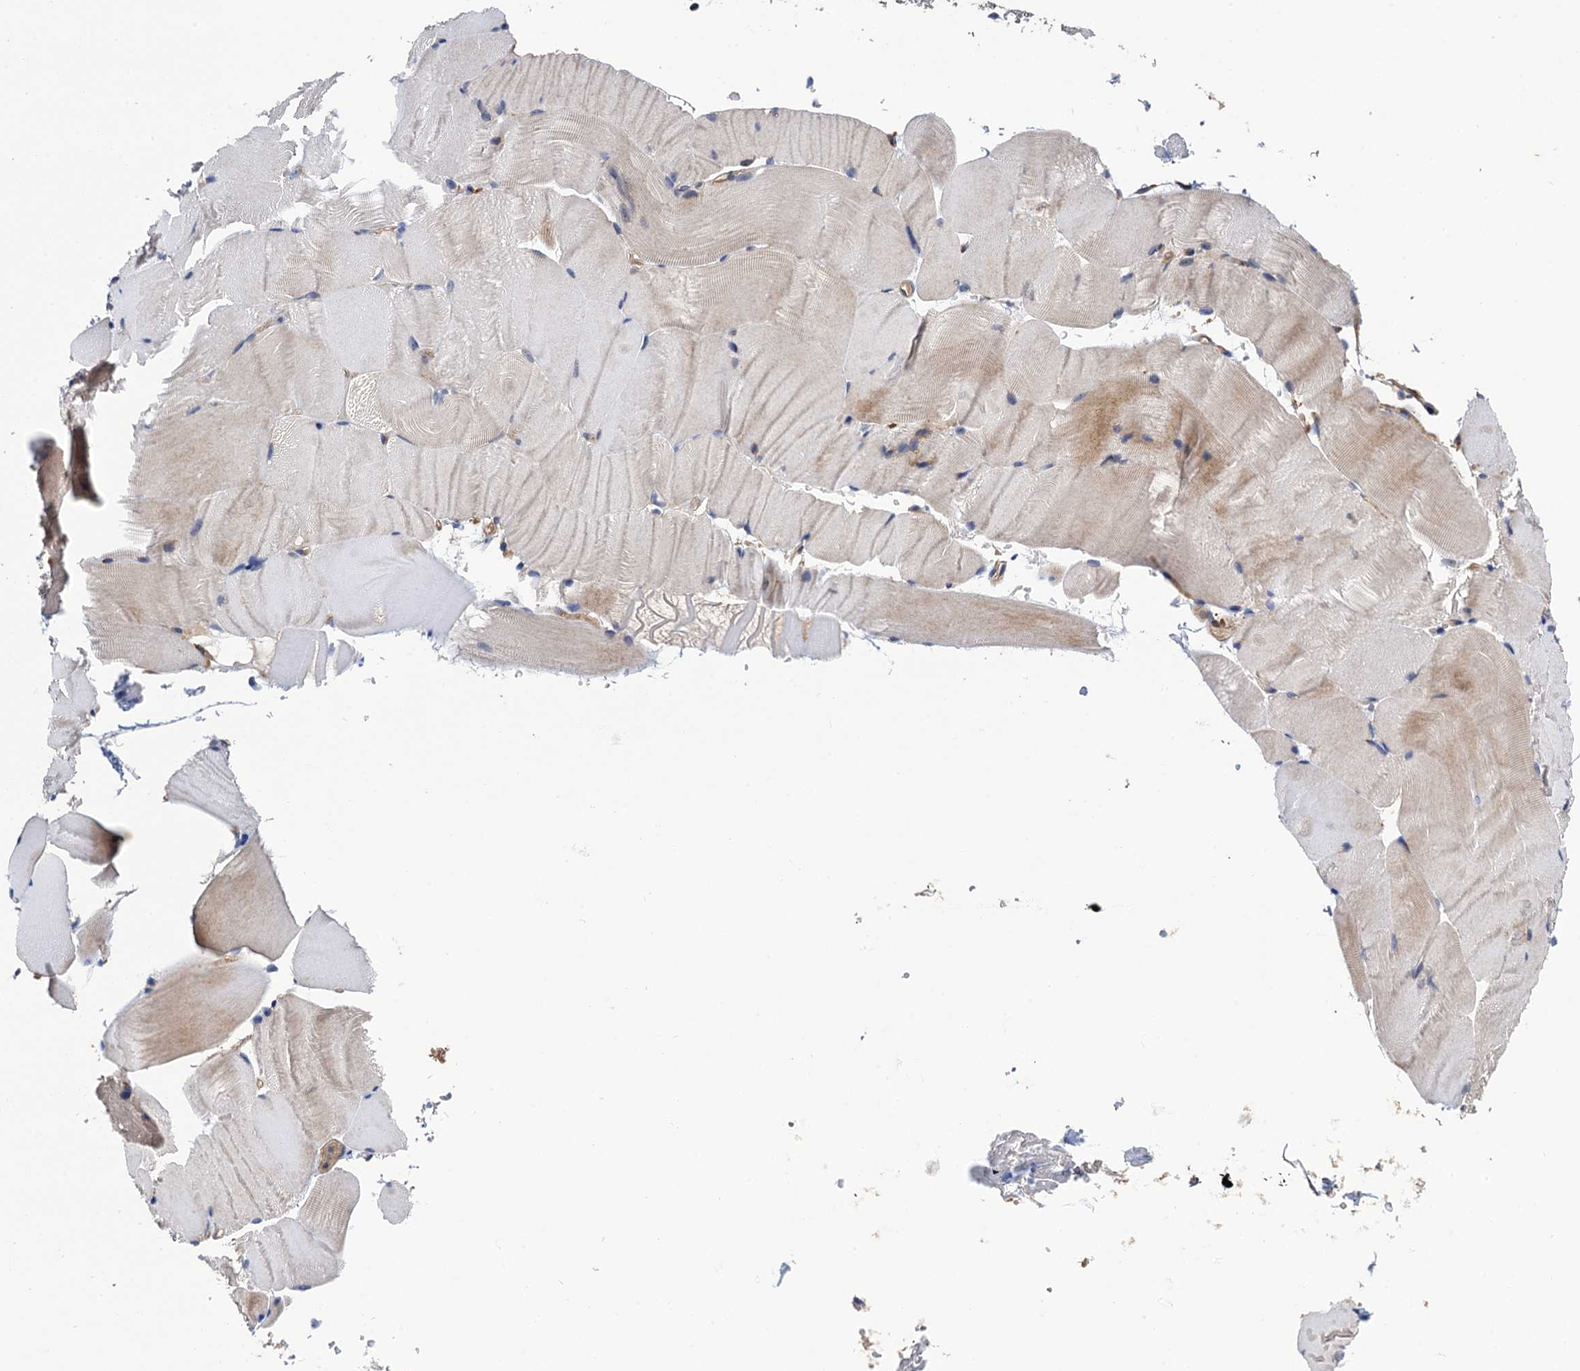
{"staining": {"intensity": "weak", "quantity": "<25%", "location": "cytoplasmic/membranous"}, "tissue": "skeletal muscle", "cell_type": "Myocytes", "image_type": "normal", "snomed": [{"axis": "morphology", "description": "Normal tissue, NOS"}, {"axis": "topography", "description": "Skeletal muscle"}, {"axis": "topography", "description": "Parathyroid gland"}], "caption": "A high-resolution histopathology image shows immunohistochemistry staining of unremarkable skeletal muscle, which reveals no significant staining in myocytes. The staining is performed using DAB (3,3'-diaminobenzidine) brown chromogen with nuclei counter-stained in using hematoxylin.", "gene": "VPS35", "patient": {"sex": "female", "age": 37}}